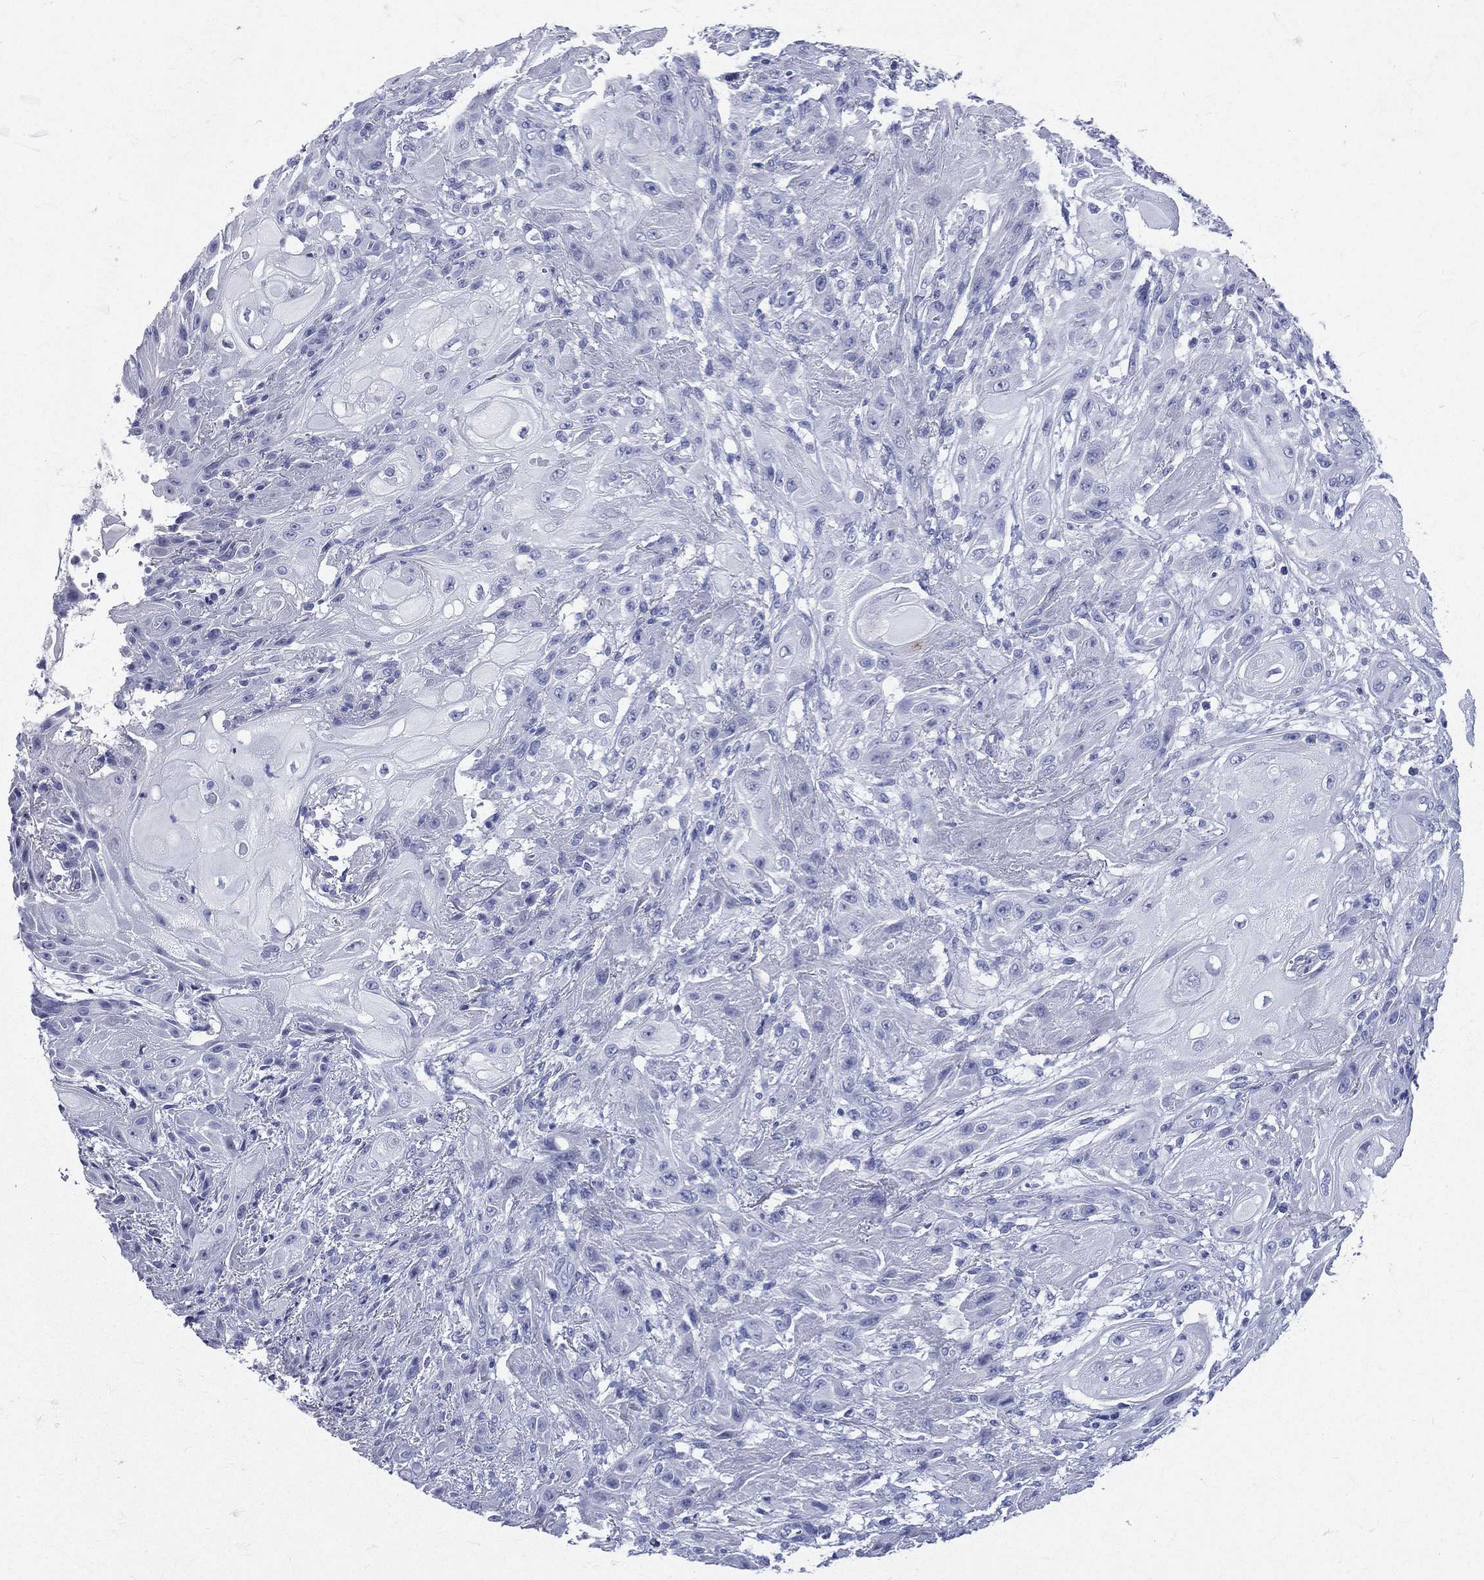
{"staining": {"intensity": "negative", "quantity": "none", "location": "none"}, "tissue": "skin cancer", "cell_type": "Tumor cells", "image_type": "cancer", "snomed": [{"axis": "morphology", "description": "Squamous cell carcinoma, NOS"}, {"axis": "topography", "description": "Skin"}], "caption": "Human skin squamous cell carcinoma stained for a protein using immunohistochemistry exhibits no staining in tumor cells.", "gene": "CYLC1", "patient": {"sex": "male", "age": 62}}